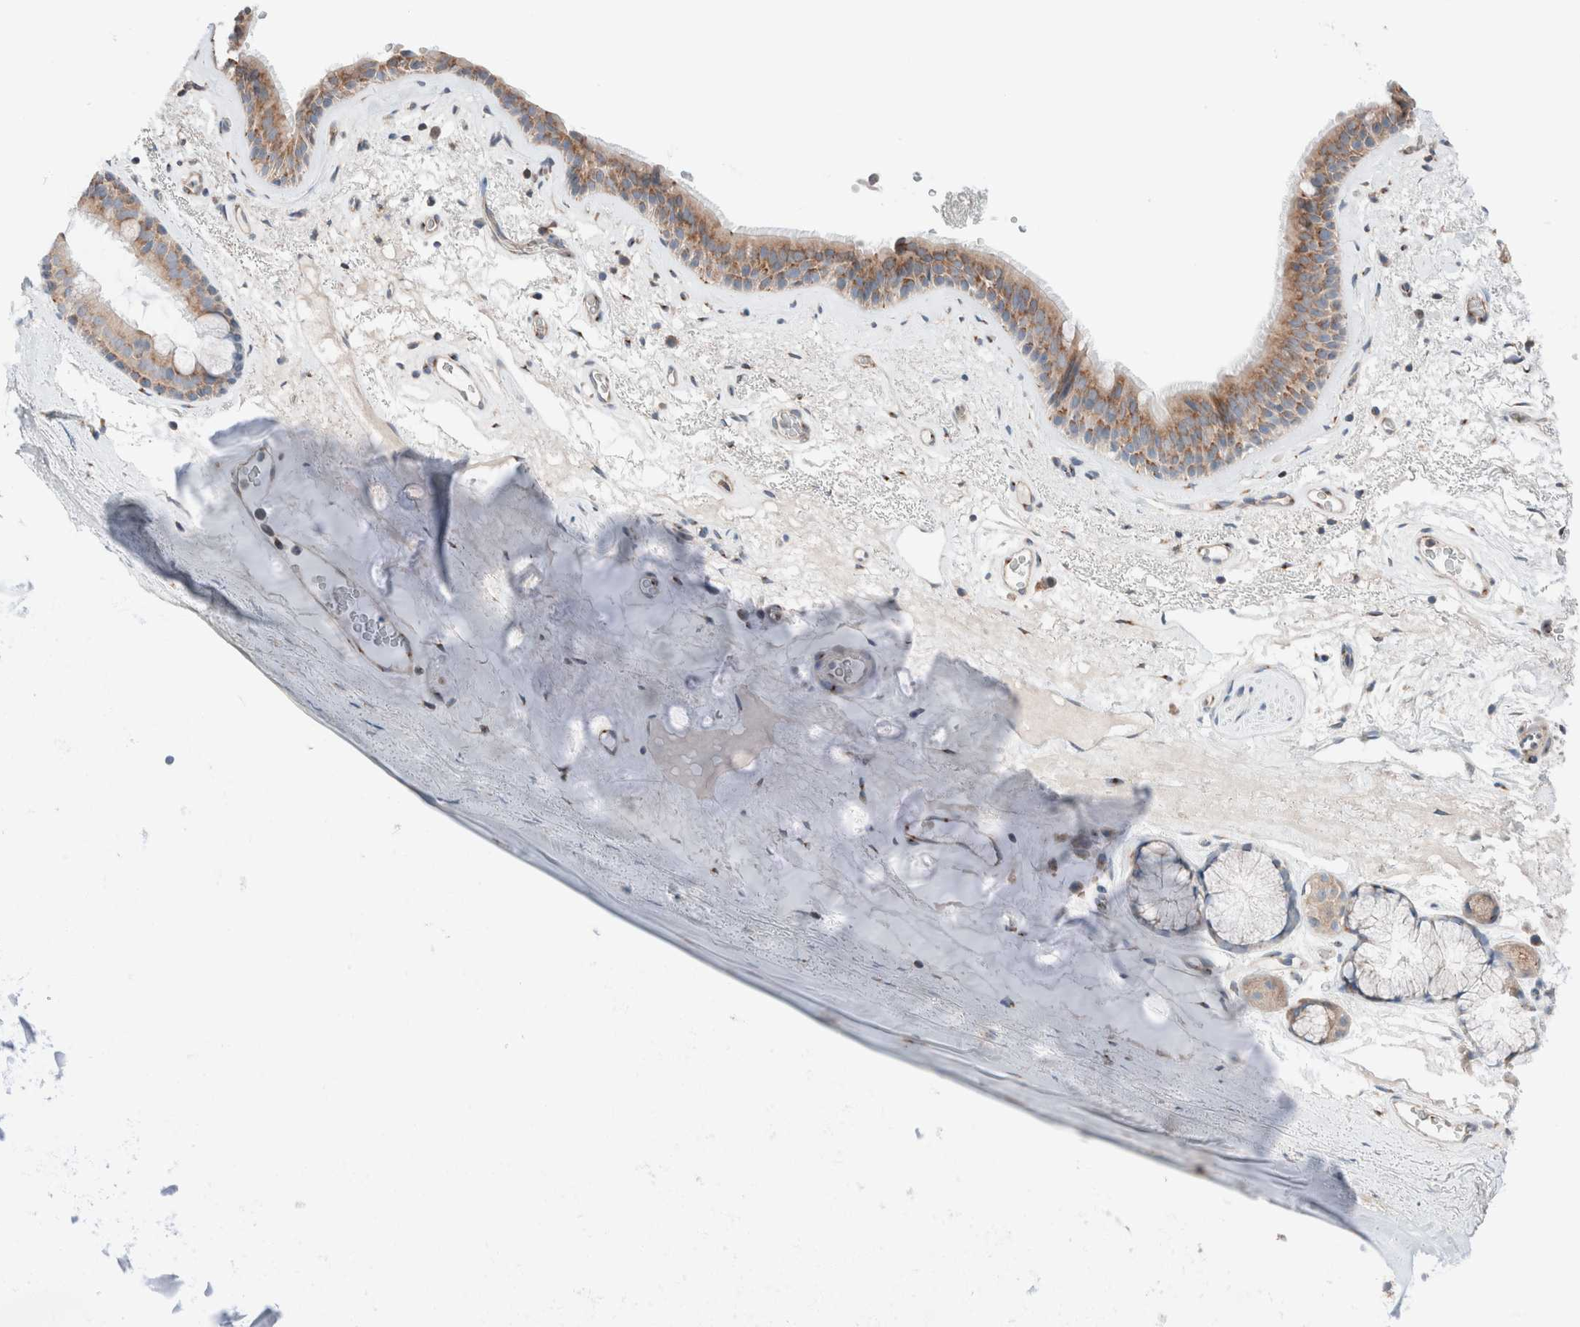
{"staining": {"intensity": "moderate", "quantity": ">75%", "location": "cytoplasmic/membranous"}, "tissue": "bronchus", "cell_type": "Respiratory epithelial cells", "image_type": "normal", "snomed": [{"axis": "morphology", "description": "Normal tissue, NOS"}, {"axis": "topography", "description": "Cartilage tissue"}], "caption": "Brown immunohistochemical staining in normal bronchus reveals moderate cytoplasmic/membranous expression in approximately >75% of respiratory epithelial cells.", "gene": "CASC3", "patient": {"sex": "female", "age": 63}}